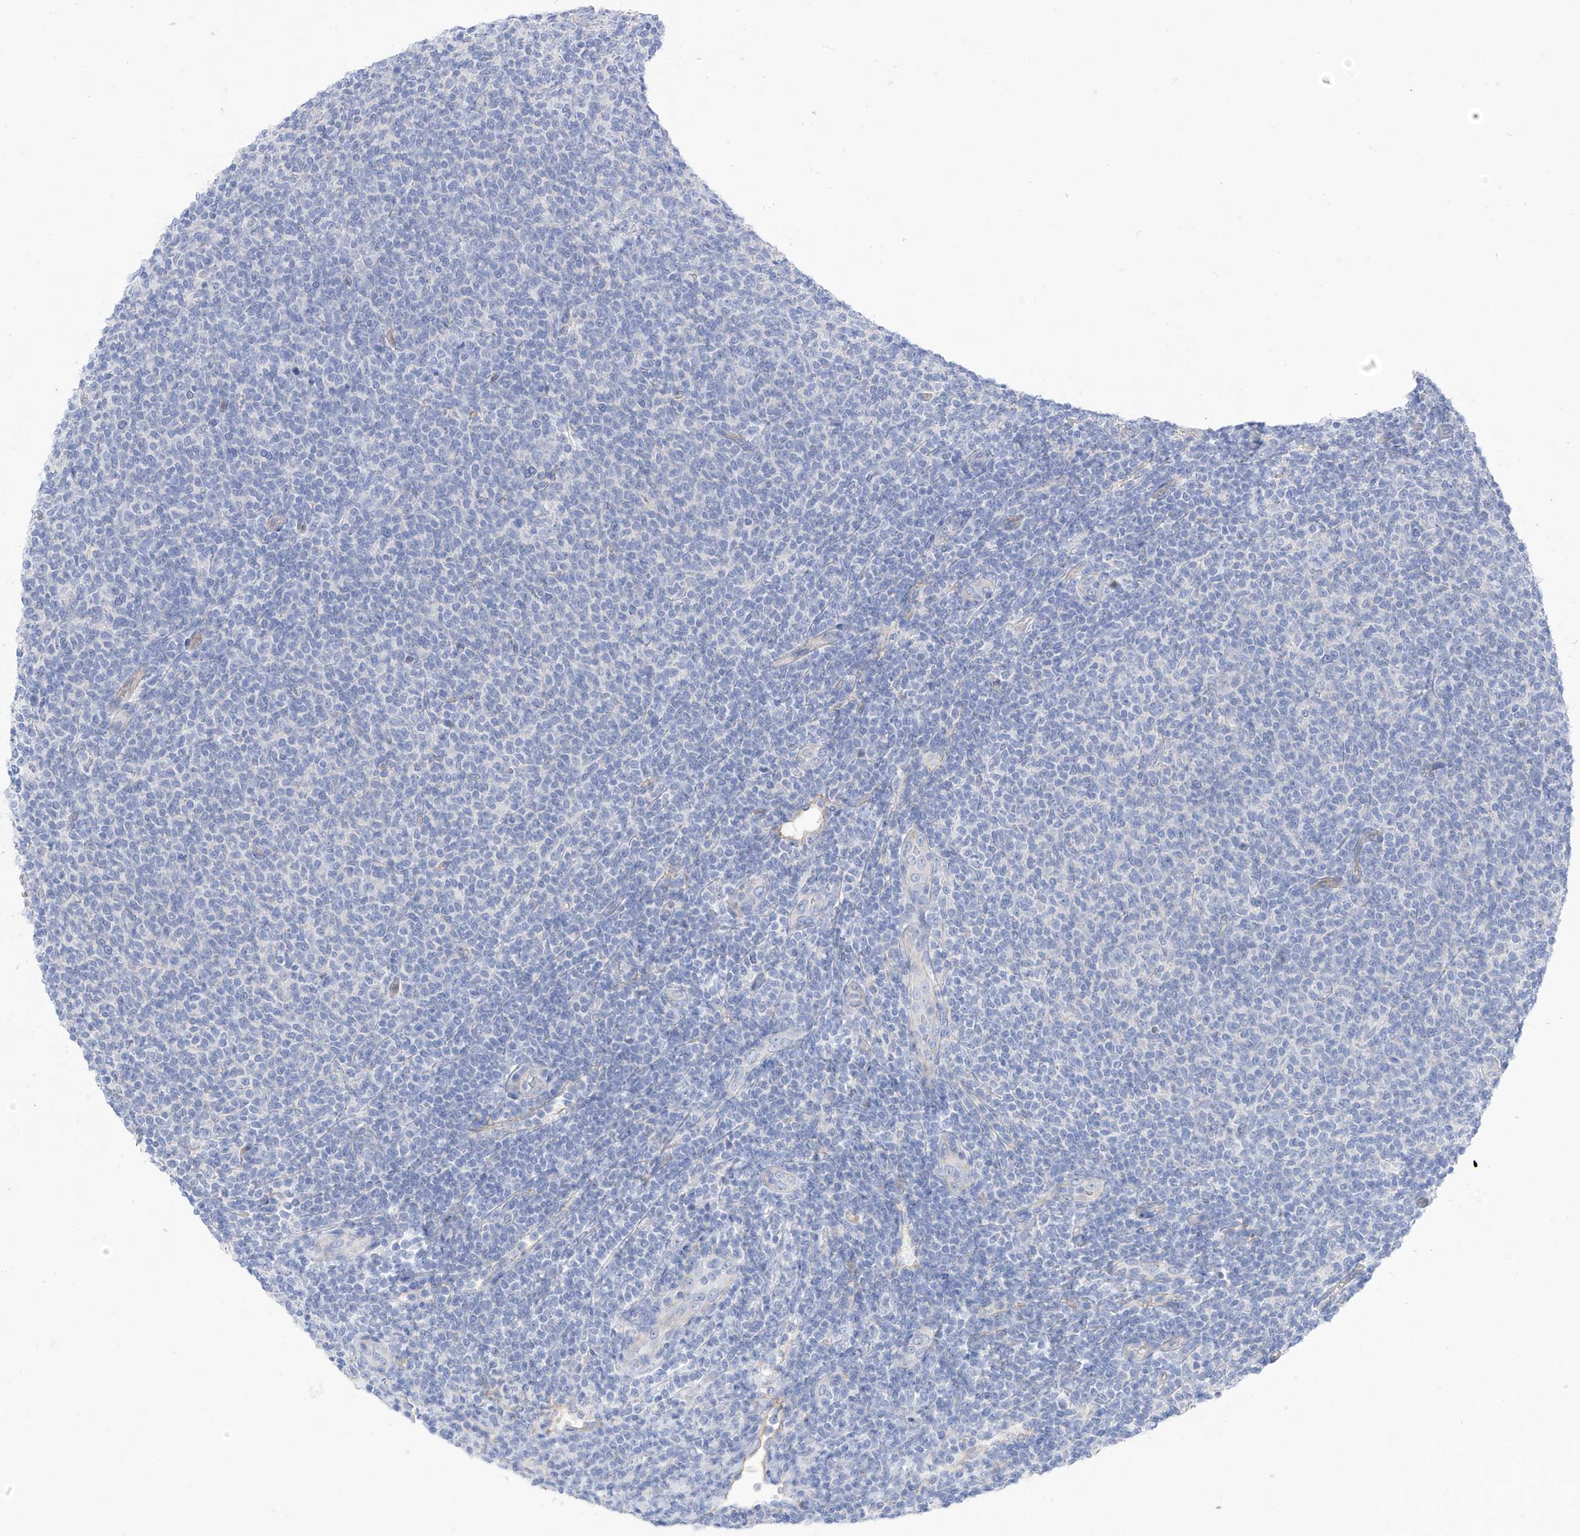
{"staining": {"intensity": "negative", "quantity": "none", "location": "none"}, "tissue": "lymphoma", "cell_type": "Tumor cells", "image_type": "cancer", "snomed": [{"axis": "morphology", "description": "Malignant lymphoma, non-Hodgkin's type, Low grade"}, {"axis": "topography", "description": "Lymph node"}], "caption": "Image shows no protein expression in tumor cells of lymphoma tissue. (DAB (3,3'-diaminobenzidine) immunohistochemistry with hematoxylin counter stain).", "gene": "ITGA9", "patient": {"sex": "male", "age": 66}}